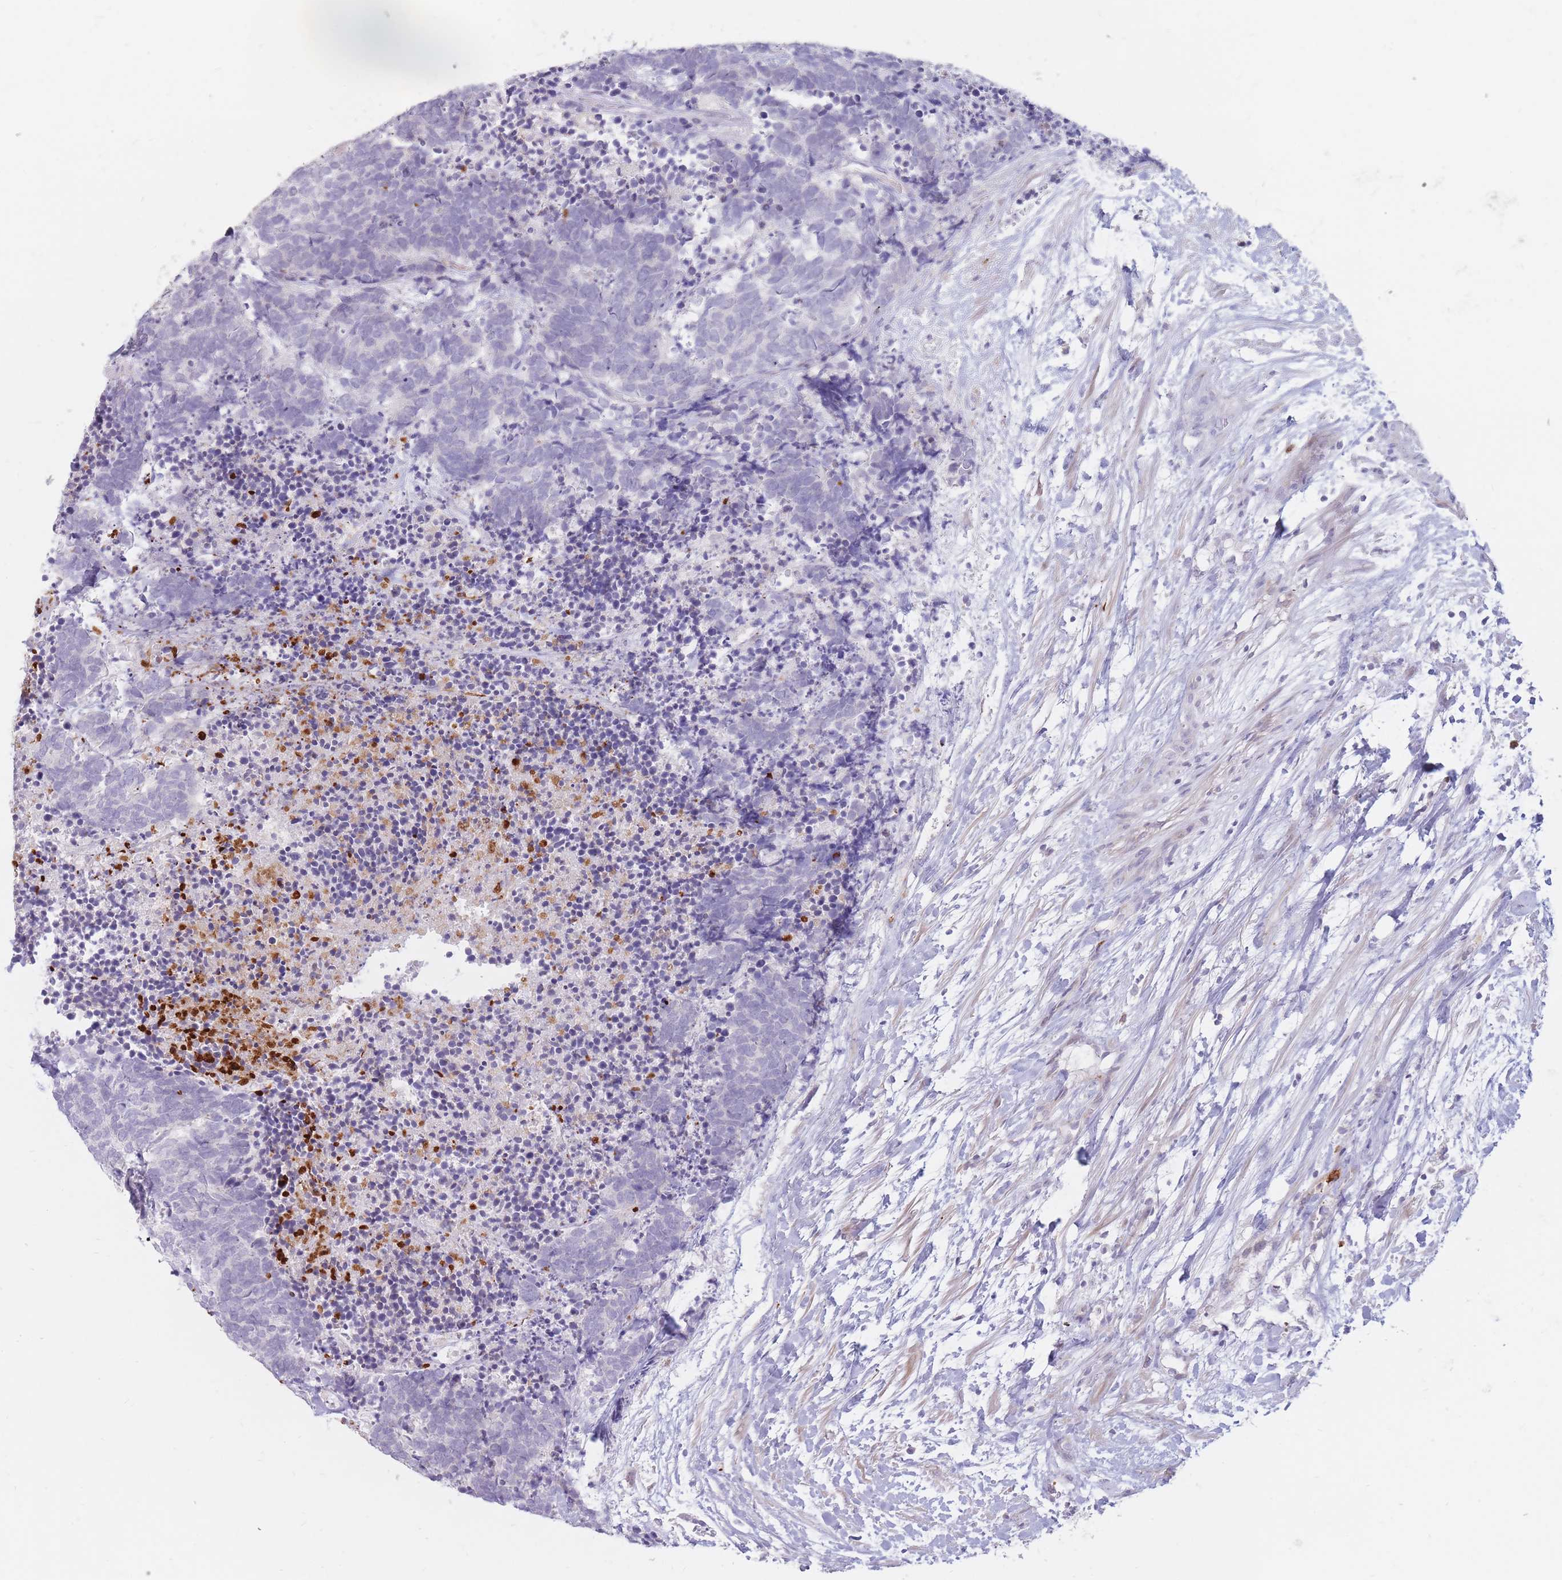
{"staining": {"intensity": "negative", "quantity": "none", "location": "none"}, "tissue": "carcinoid", "cell_type": "Tumor cells", "image_type": "cancer", "snomed": [{"axis": "morphology", "description": "Carcinoma, NOS"}, {"axis": "morphology", "description": "Carcinoid, malignant, NOS"}, {"axis": "topography", "description": "Prostate"}], "caption": "There is no significant staining in tumor cells of carcinoid (malignant).", "gene": "PTGDR", "patient": {"sex": "male", "age": 57}}